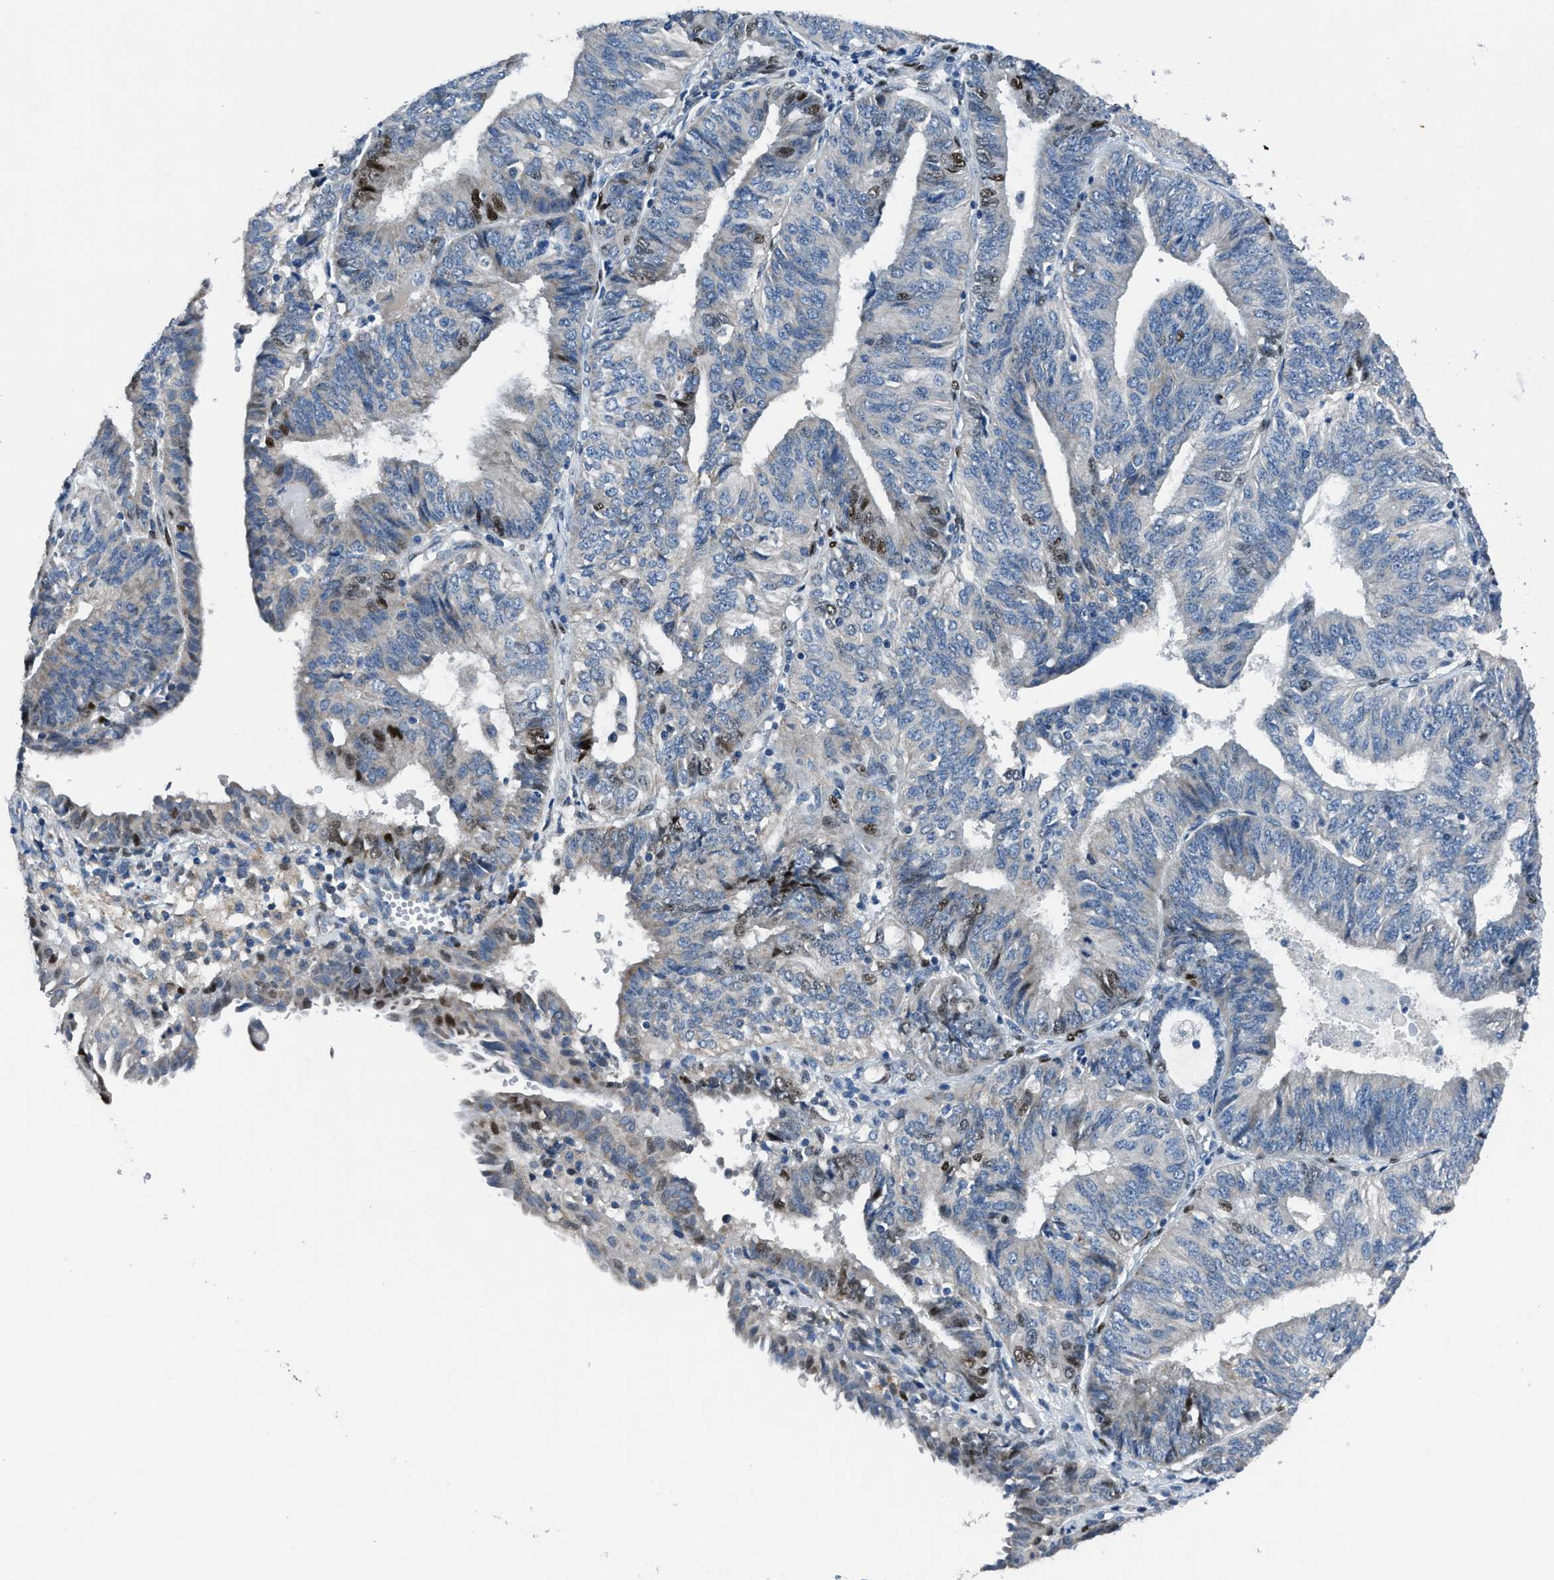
{"staining": {"intensity": "moderate", "quantity": "<25%", "location": "nuclear"}, "tissue": "endometrial cancer", "cell_type": "Tumor cells", "image_type": "cancer", "snomed": [{"axis": "morphology", "description": "Adenocarcinoma, NOS"}, {"axis": "topography", "description": "Endometrium"}], "caption": "Immunohistochemistry (IHC) of adenocarcinoma (endometrial) displays low levels of moderate nuclear staining in approximately <25% of tumor cells. (DAB (3,3'-diaminobenzidine) = brown stain, brightfield microscopy at high magnification).", "gene": "EGR1", "patient": {"sex": "female", "age": 58}}